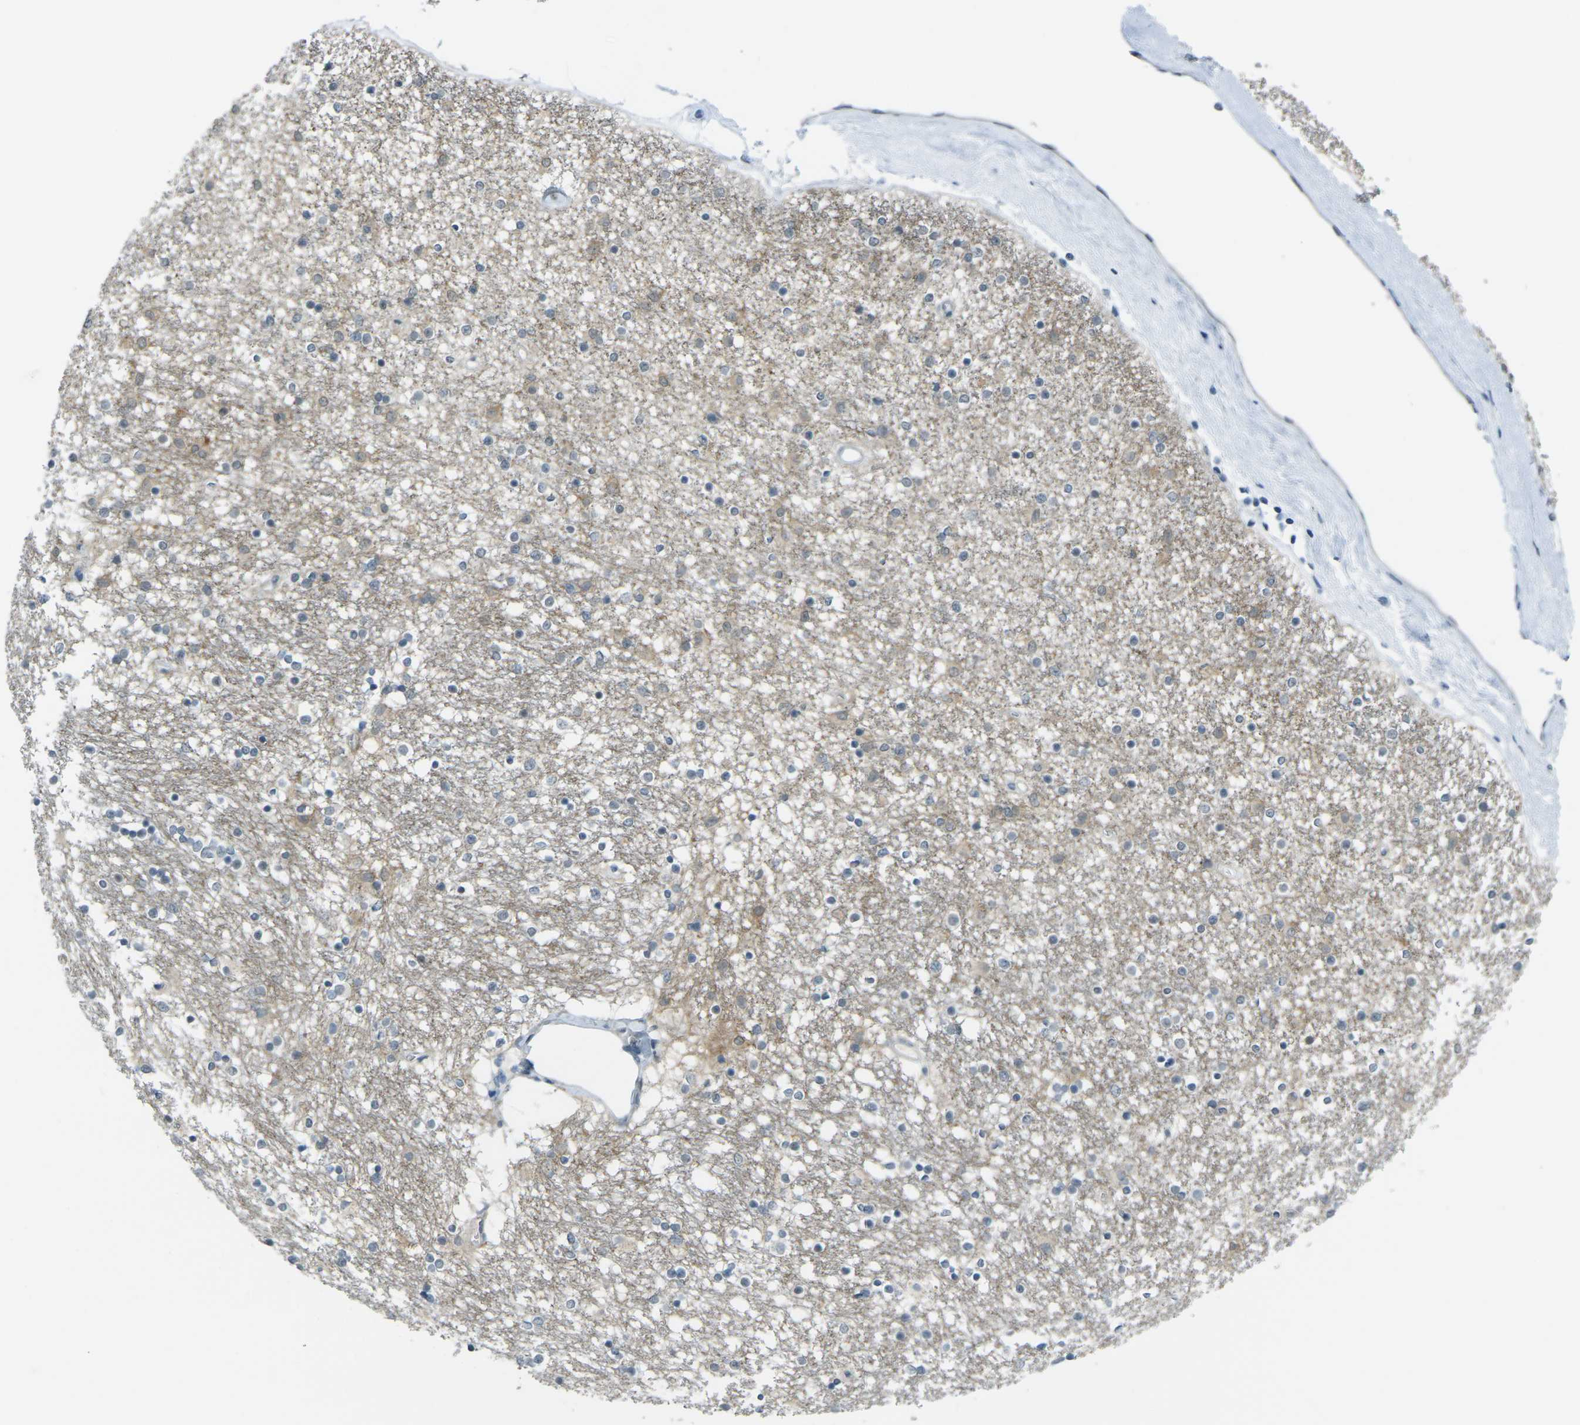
{"staining": {"intensity": "negative", "quantity": "none", "location": "none"}, "tissue": "caudate", "cell_type": "Glial cells", "image_type": "normal", "snomed": [{"axis": "morphology", "description": "Normal tissue, NOS"}, {"axis": "topography", "description": "Lateral ventricle wall"}], "caption": "IHC image of normal caudate: human caudate stained with DAB (3,3'-diaminobenzidine) reveals no significant protein expression in glial cells. Nuclei are stained in blue.", "gene": "SPTBN2", "patient": {"sex": "female", "age": 54}}